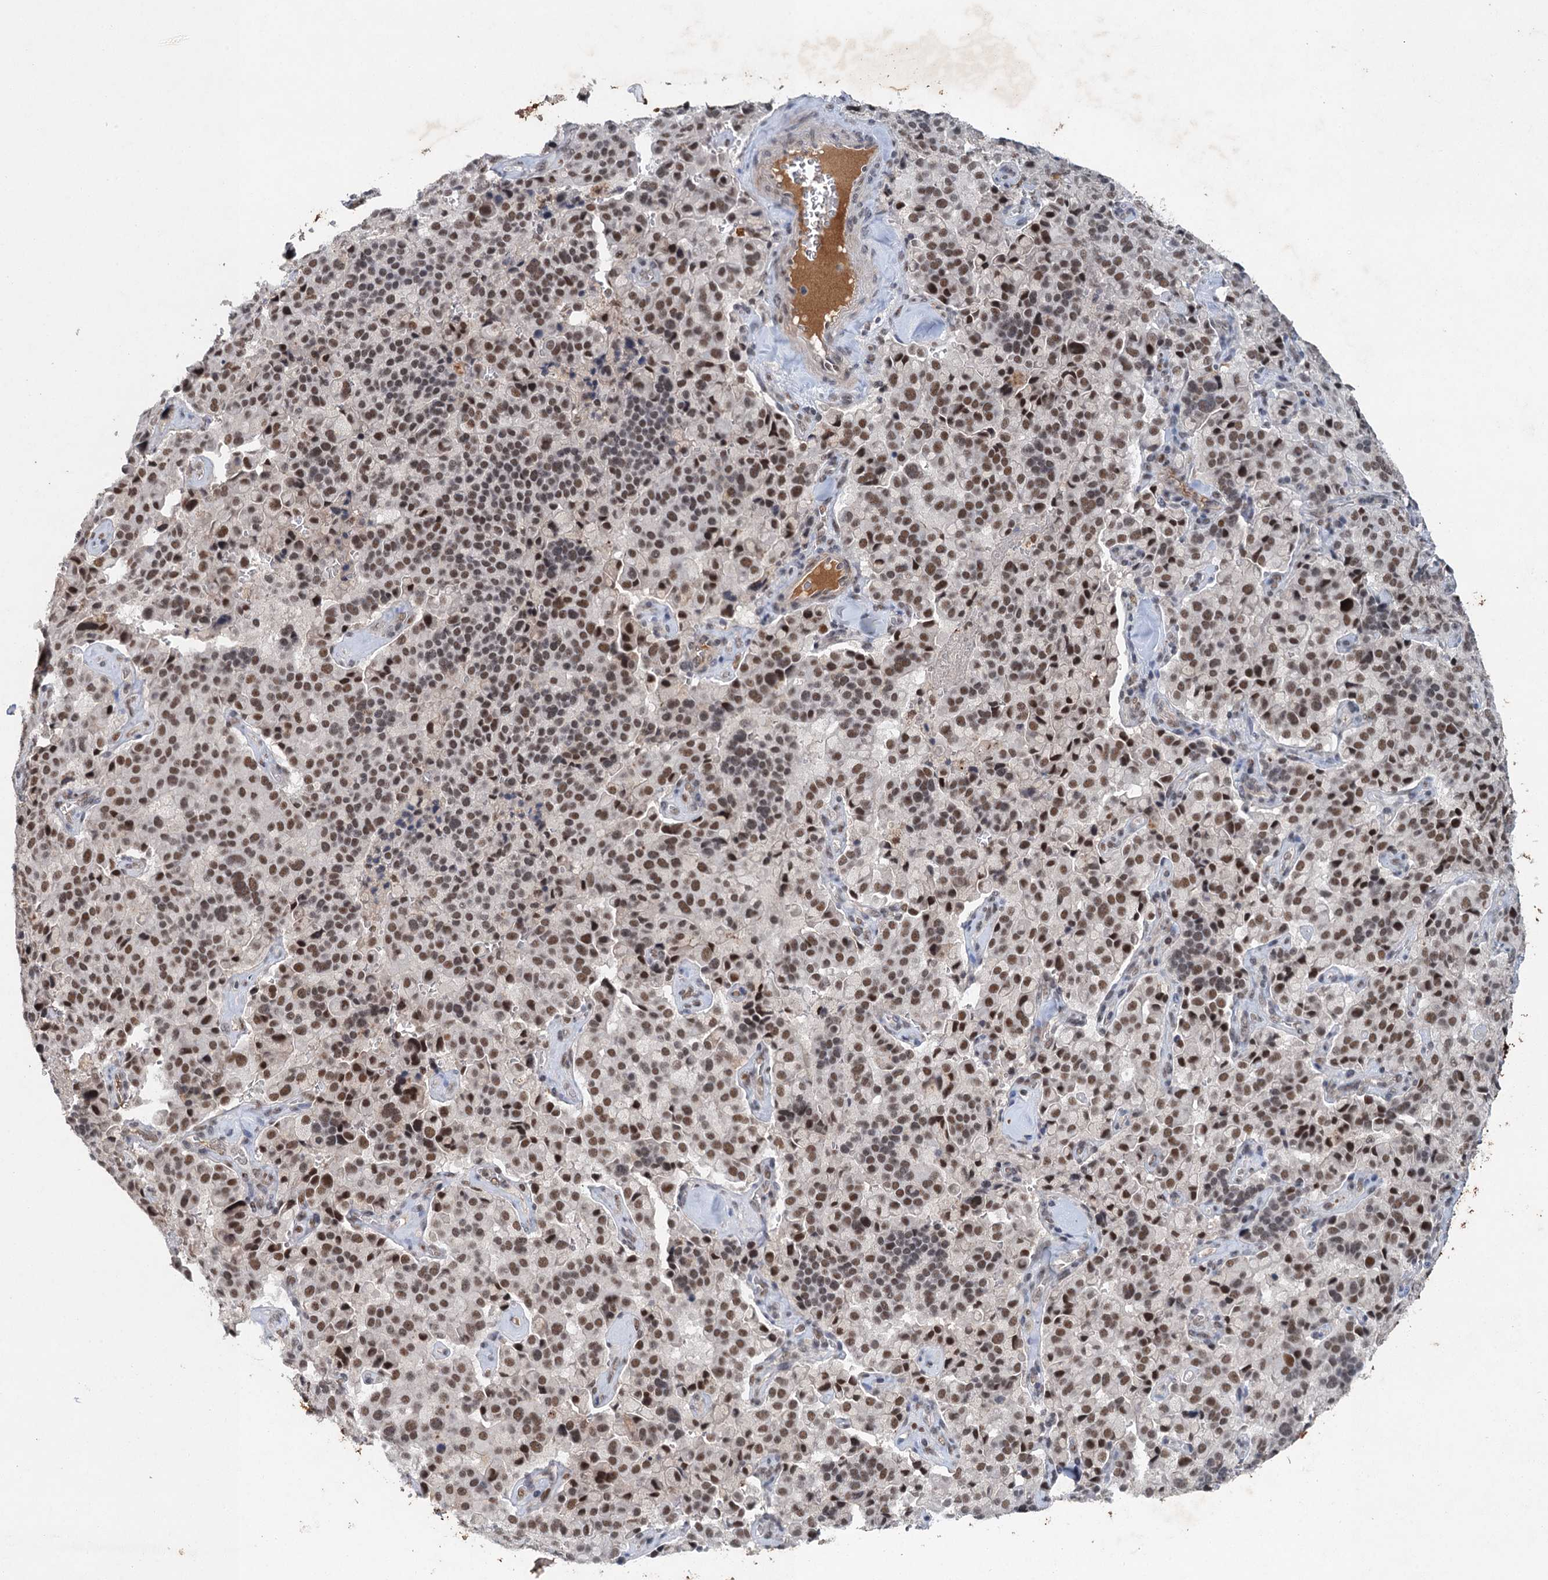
{"staining": {"intensity": "moderate", "quantity": ">75%", "location": "nuclear"}, "tissue": "pancreatic cancer", "cell_type": "Tumor cells", "image_type": "cancer", "snomed": [{"axis": "morphology", "description": "Adenocarcinoma, NOS"}, {"axis": "topography", "description": "Pancreas"}], "caption": "A micrograph of human pancreatic adenocarcinoma stained for a protein displays moderate nuclear brown staining in tumor cells.", "gene": "CSTF3", "patient": {"sex": "male", "age": 65}}